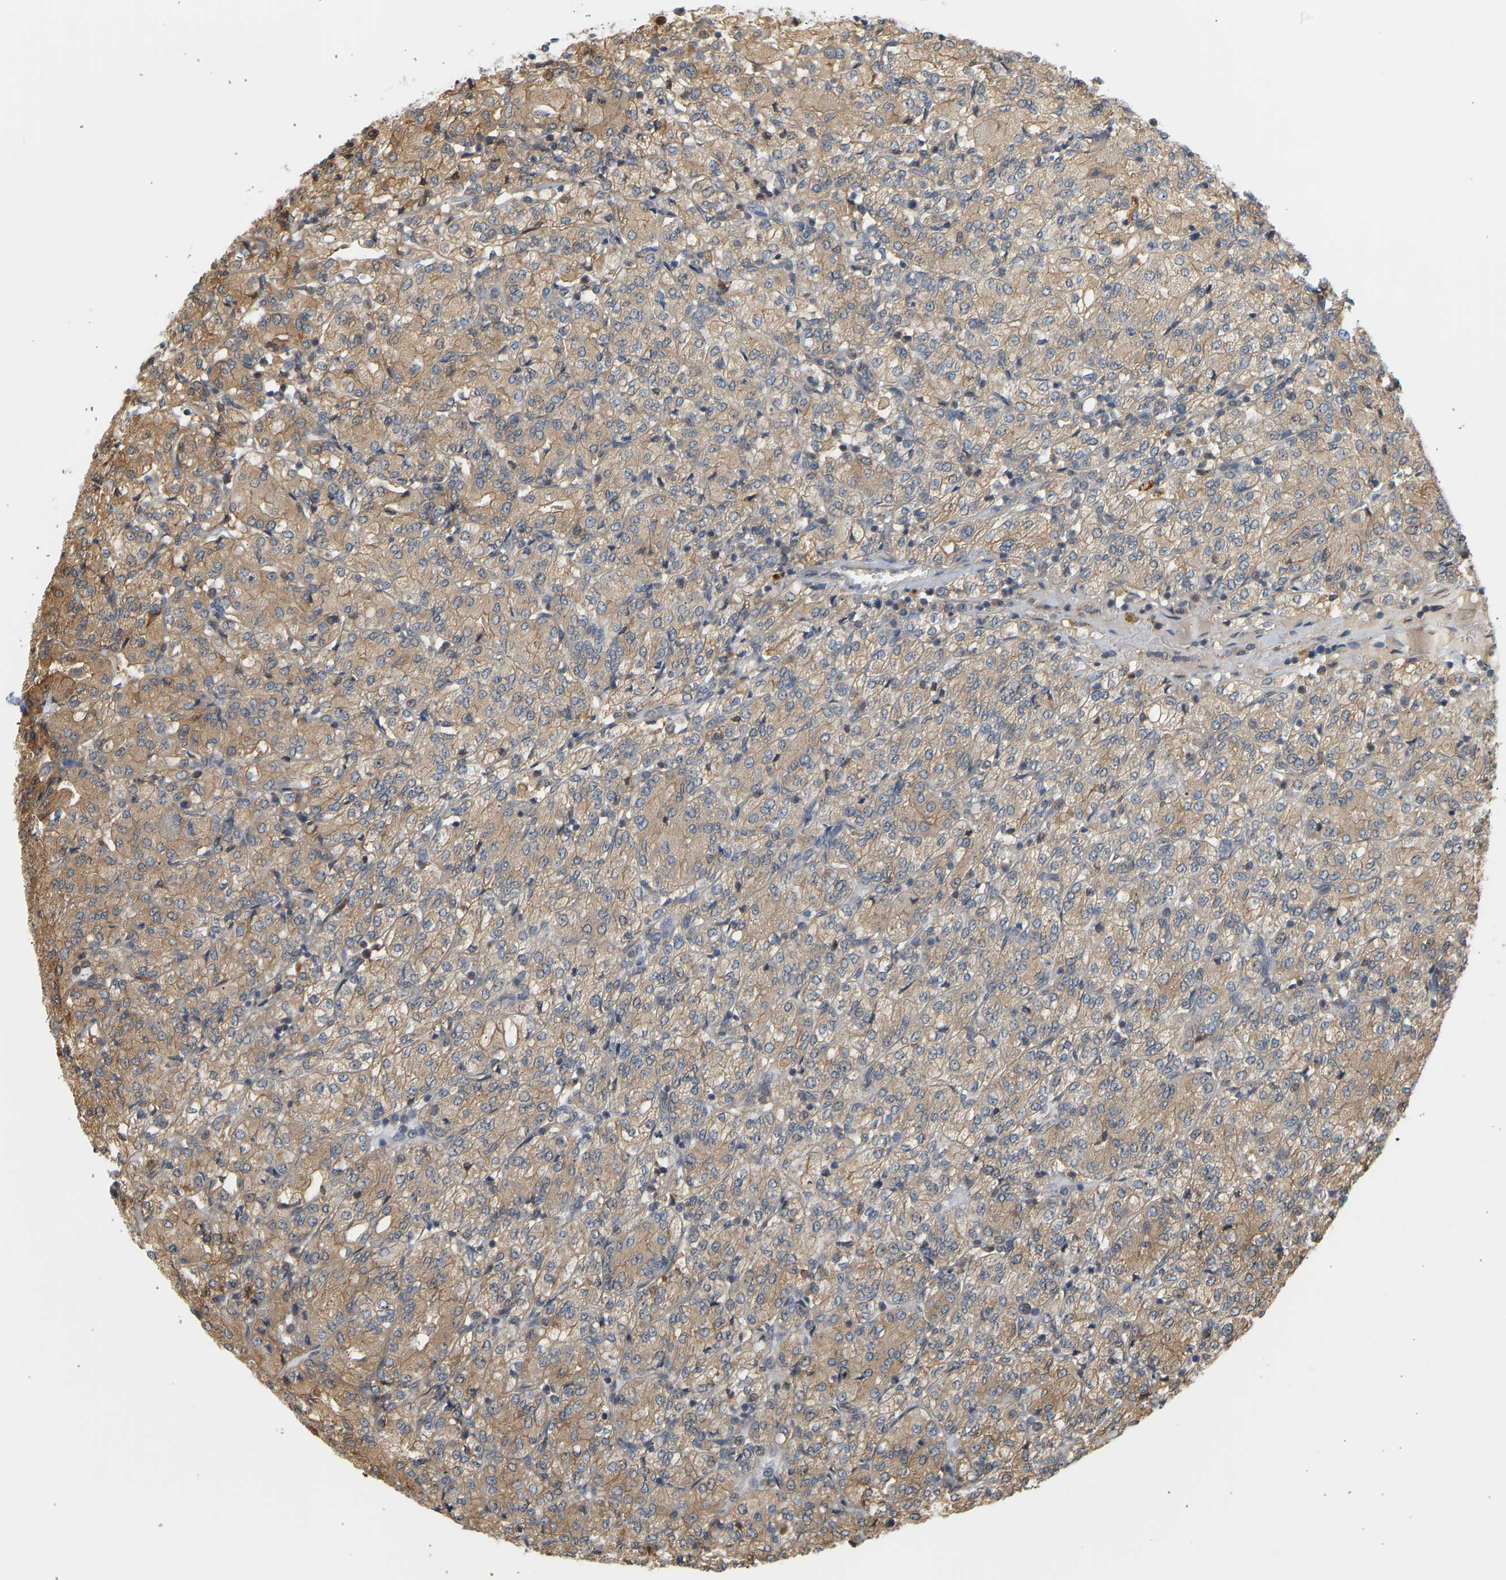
{"staining": {"intensity": "weak", "quantity": ">75%", "location": "cytoplasmic/membranous"}, "tissue": "renal cancer", "cell_type": "Tumor cells", "image_type": "cancer", "snomed": [{"axis": "morphology", "description": "Adenocarcinoma, NOS"}, {"axis": "topography", "description": "Kidney"}], "caption": "This photomicrograph reveals immunohistochemistry staining of human adenocarcinoma (renal), with low weak cytoplasmic/membranous staining in about >75% of tumor cells.", "gene": "CEP57", "patient": {"sex": "male", "age": 77}}